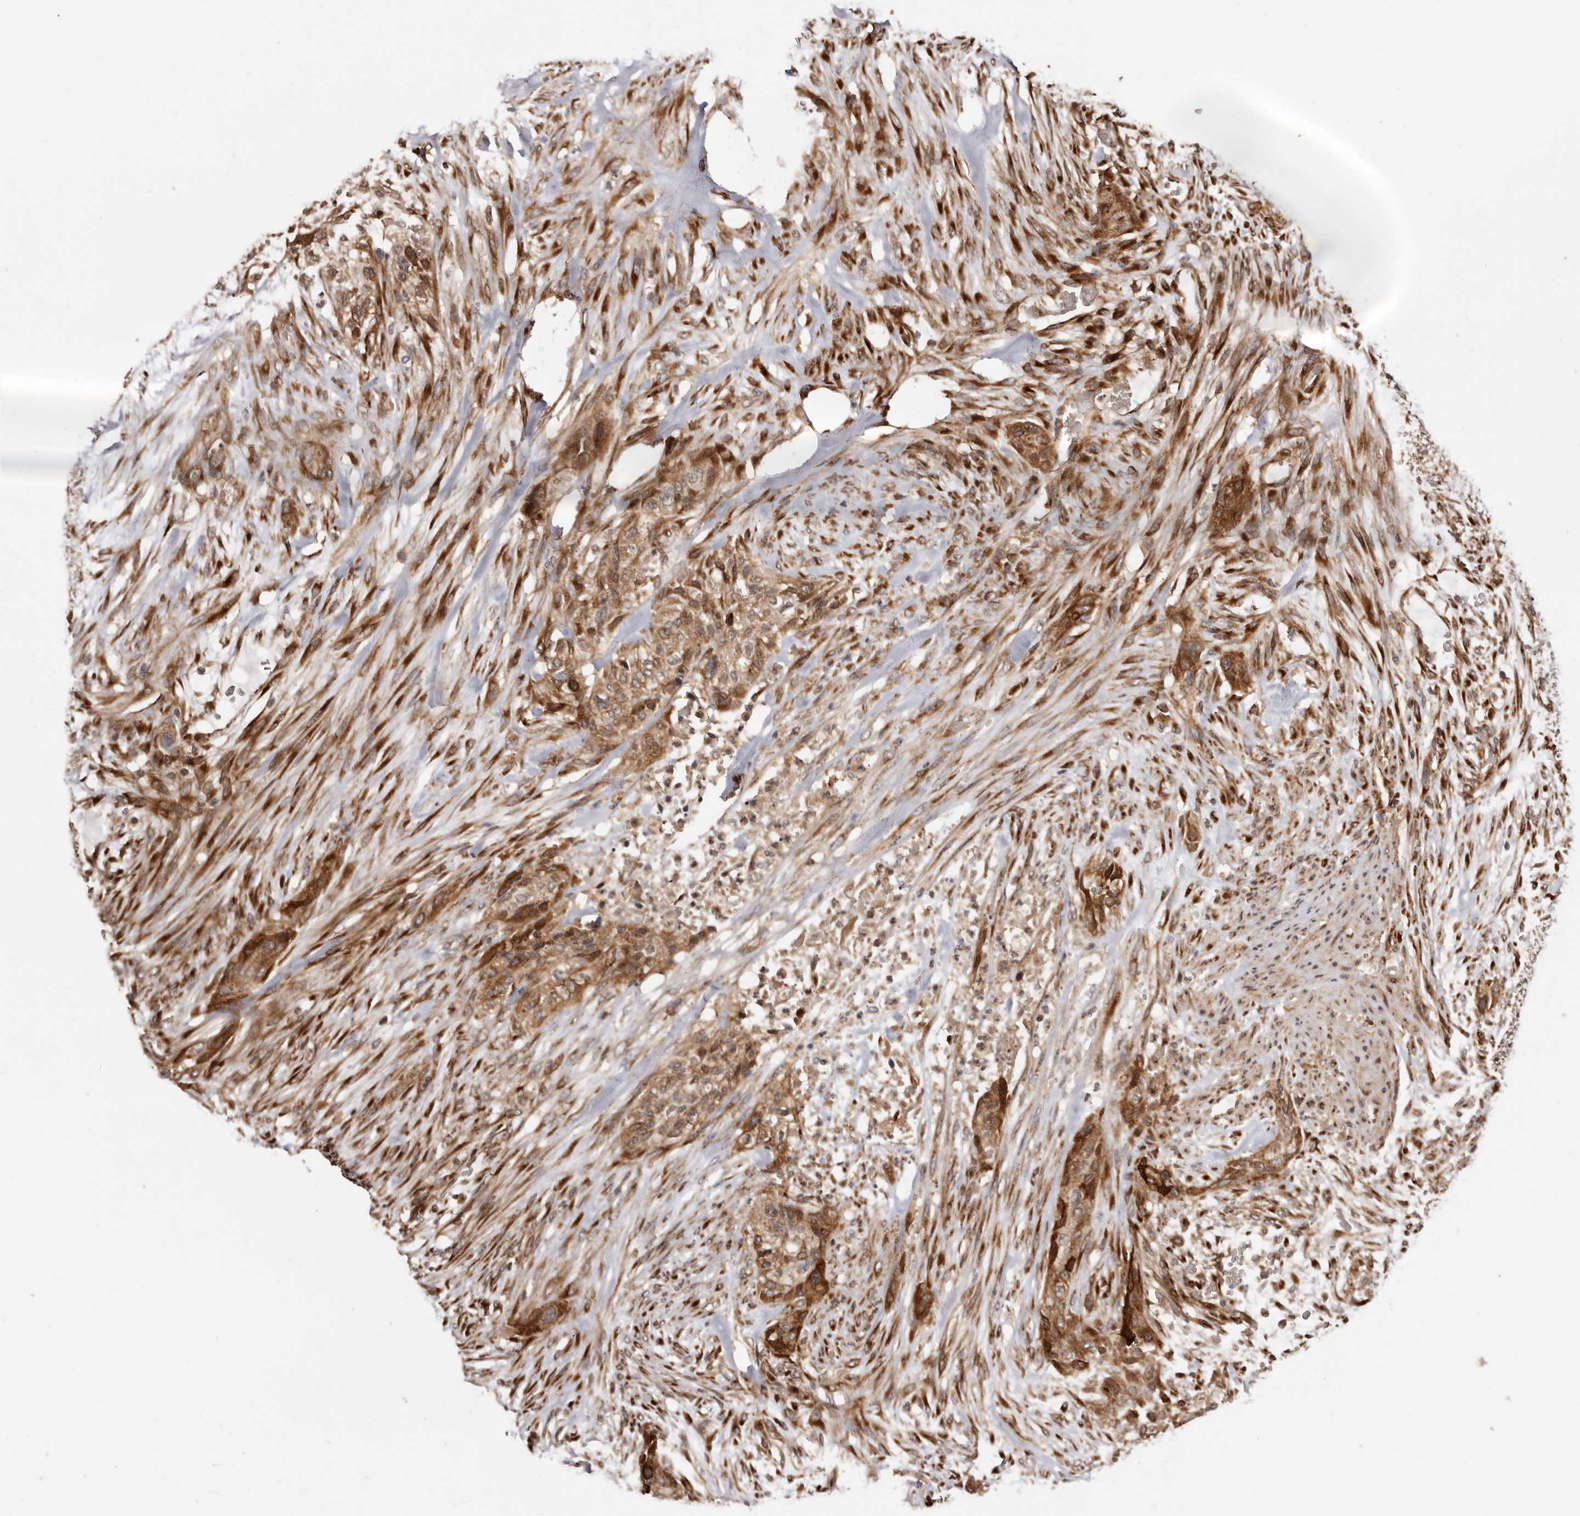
{"staining": {"intensity": "strong", "quantity": ">75%", "location": "cytoplasmic/membranous"}, "tissue": "urothelial cancer", "cell_type": "Tumor cells", "image_type": "cancer", "snomed": [{"axis": "morphology", "description": "Urothelial carcinoma, High grade"}, {"axis": "topography", "description": "Urinary bladder"}], "caption": "An image of high-grade urothelial carcinoma stained for a protein exhibits strong cytoplasmic/membranous brown staining in tumor cells.", "gene": "GPR27", "patient": {"sex": "male", "age": 35}}